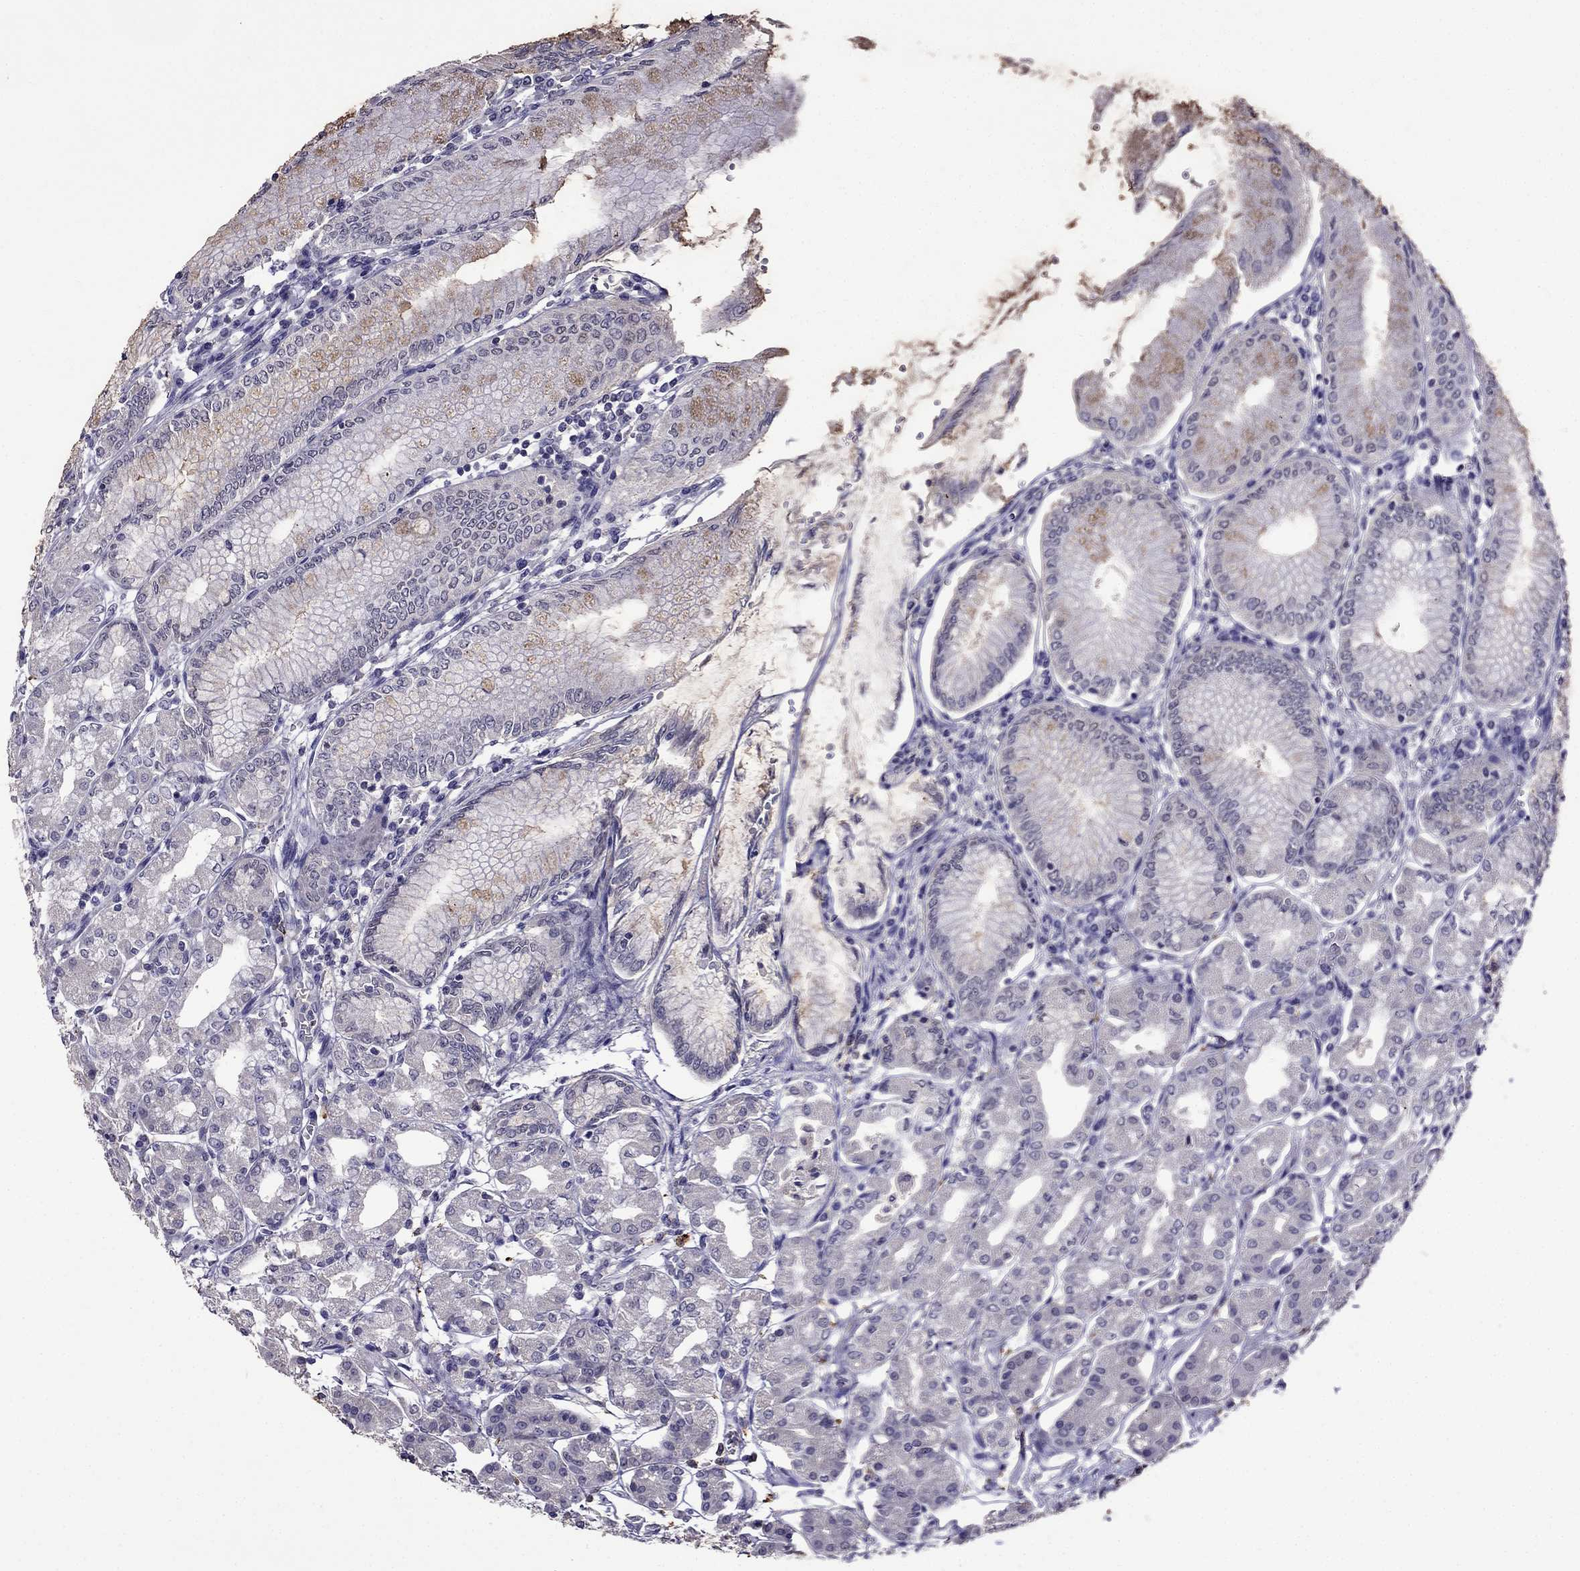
{"staining": {"intensity": "negative", "quantity": "none", "location": "none"}, "tissue": "stomach", "cell_type": "Glandular cells", "image_type": "normal", "snomed": [{"axis": "morphology", "description": "Normal tissue, NOS"}, {"axis": "topography", "description": "Skeletal muscle"}, {"axis": "topography", "description": "Stomach"}], "caption": "DAB (3,3'-diaminobenzidine) immunohistochemical staining of normal human stomach shows no significant expression in glandular cells. (DAB IHC, high magnification).", "gene": "AQP9", "patient": {"sex": "female", "age": 57}}